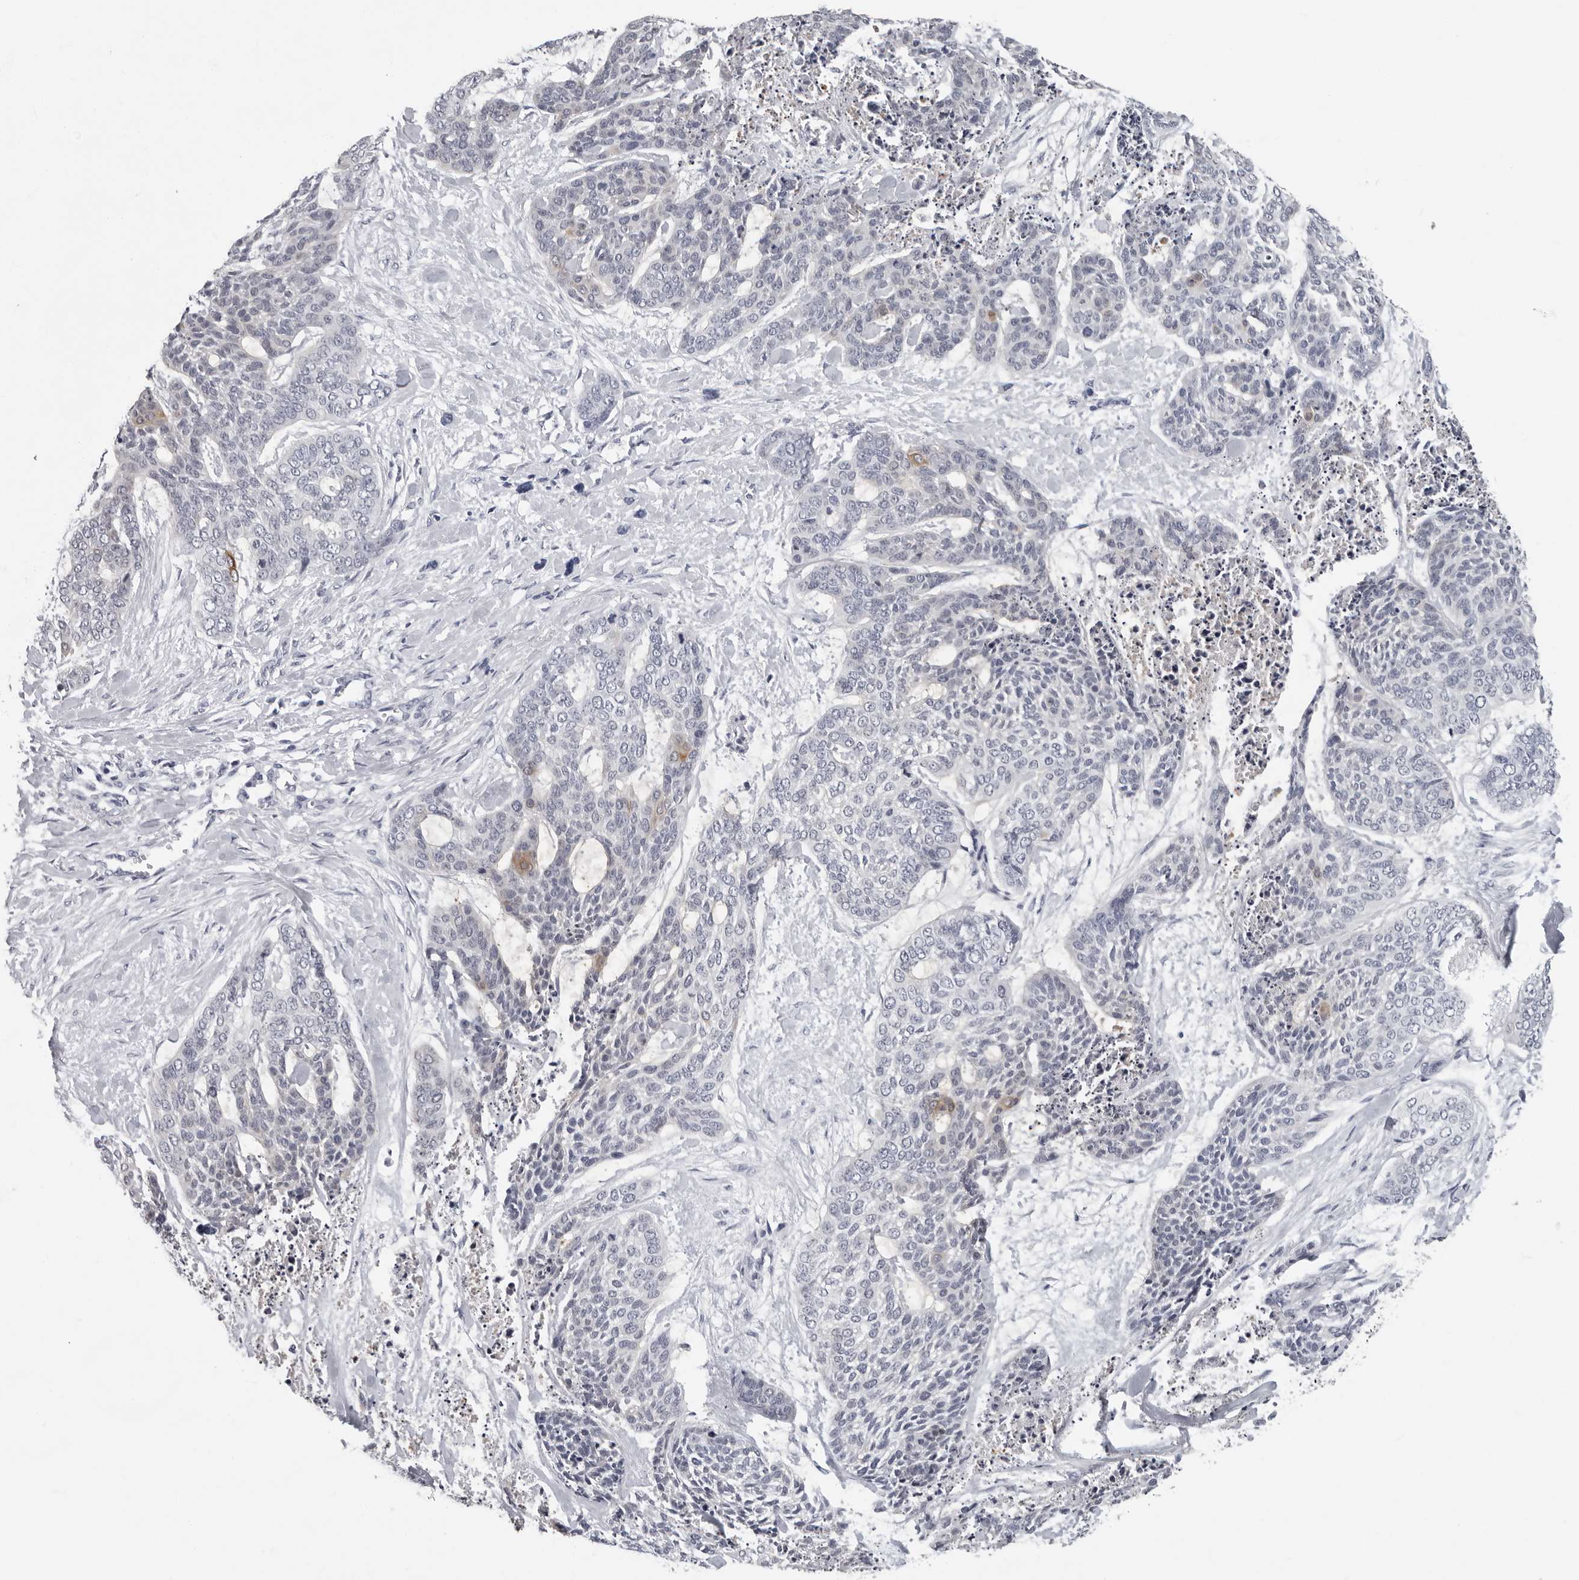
{"staining": {"intensity": "negative", "quantity": "none", "location": "none"}, "tissue": "skin cancer", "cell_type": "Tumor cells", "image_type": "cancer", "snomed": [{"axis": "morphology", "description": "Basal cell carcinoma"}, {"axis": "topography", "description": "Skin"}], "caption": "High magnification brightfield microscopy of skin cancer (basal cell carcinoma) stained with DAB (3,3'-diaminobenzidine) (brown) and counterstained with hematoxylin (blue): tumor cells show no significant positivity. (Stains: DAB (3,3'-diaminobenzidine) immunohistochemistry with hematoxylin counter stain, Microscopy: brightfield microscopy at high magnification).", "gene": "CCDC28B", "patient": {"sex": "female", "age": 64}}